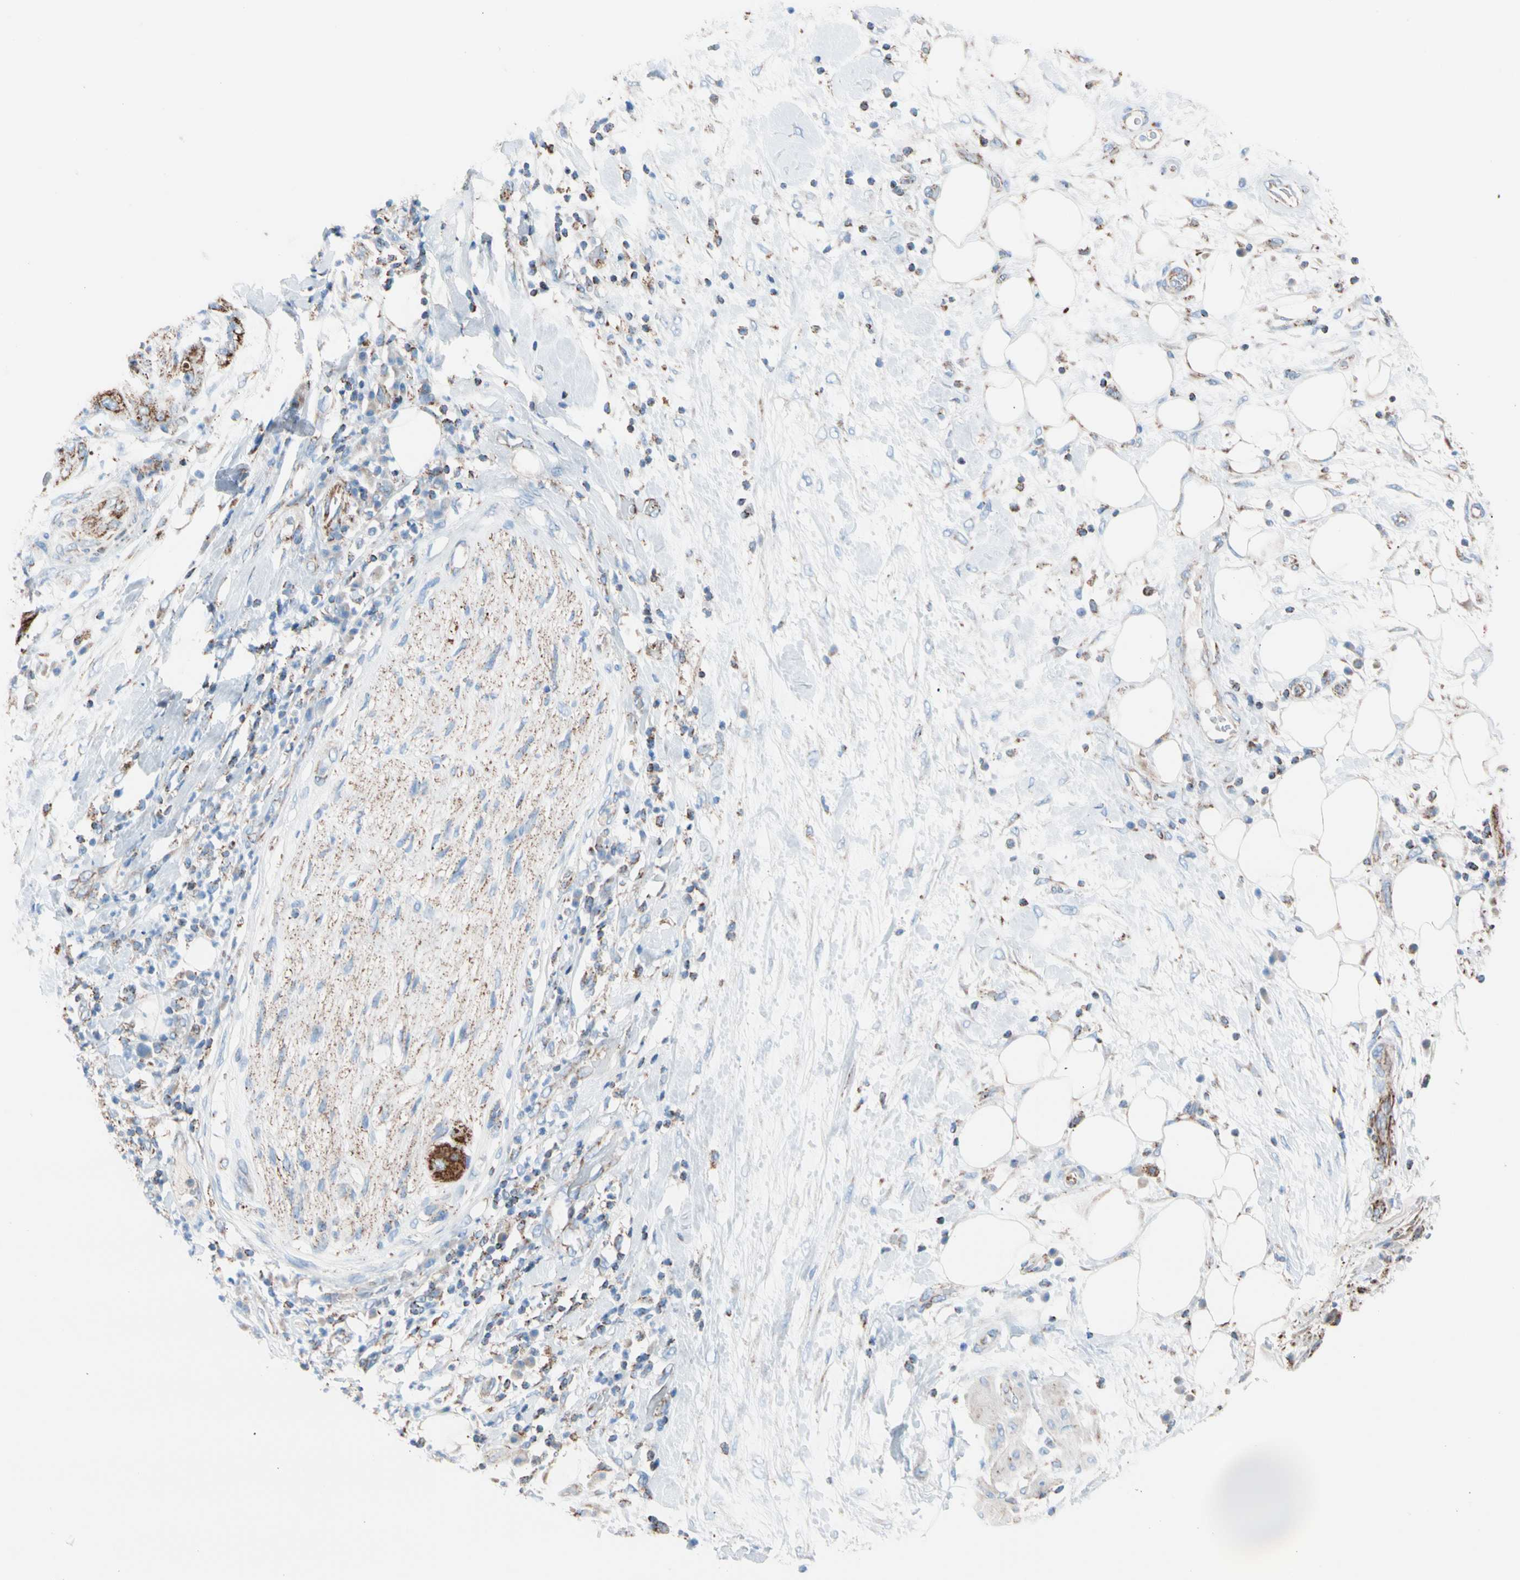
{"staining": {"intensity": "strong", "quantity": ">75%", "location": "cytoplasmic/membranous"}, "tissue": "pancreatic cancer", "cell_type": "Tumor cells", "image_type": "cancer", "snomed": [{"axis": "morphology", "description": "Adenocarcinoma, NOS"}, {"axis": "topography", "description": "Pancreas"}], "caption": "A high amount of strong cytoplasmic/membranous positivity is seen in approximately >75% of tumor cells in pancreatic cancer (adenocarcinoma) tissue.", "gene": "HK1", "patient": {"sex": "female", "age": 78}}